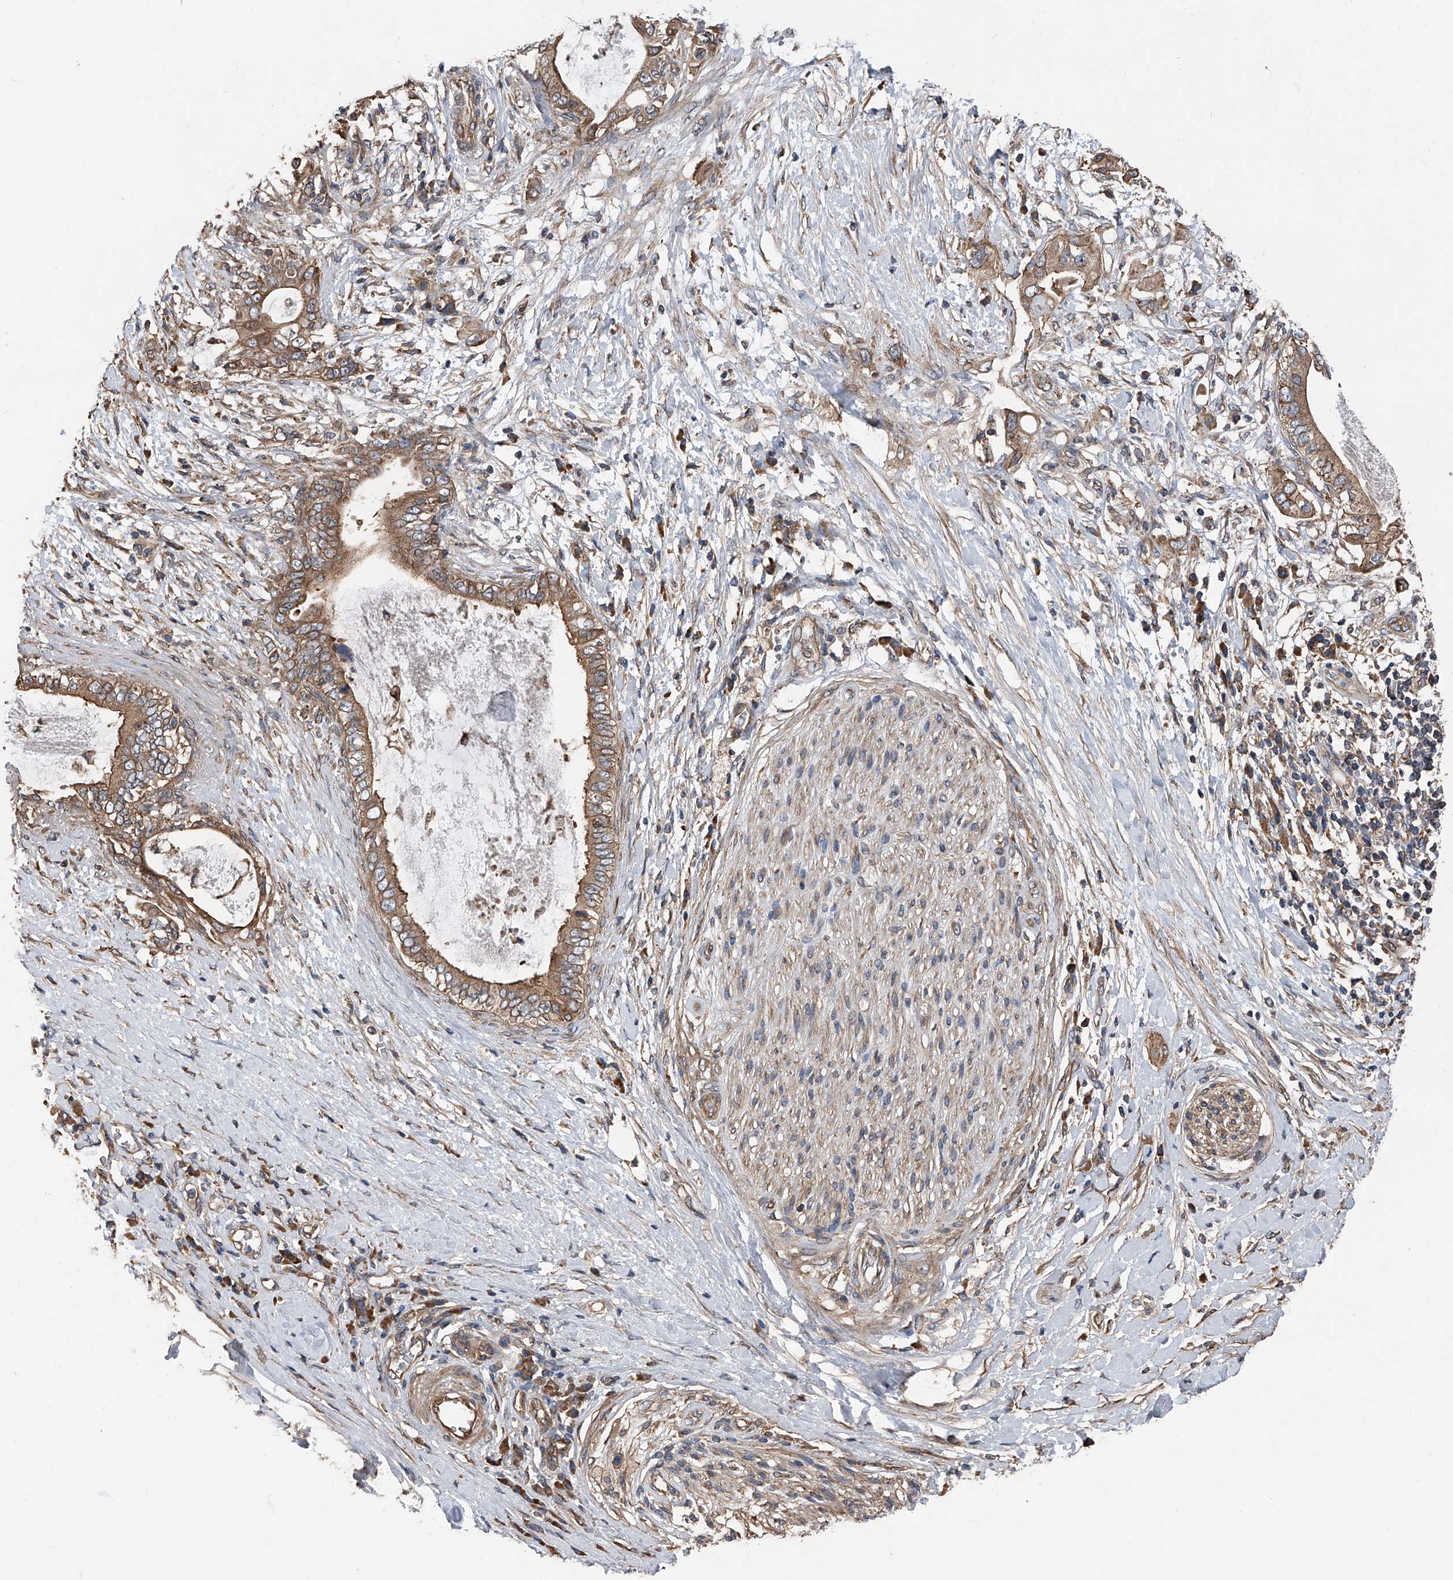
{"staining": {"intensity": "strong", "quantity": ">75%", "location": "cytoplasmic/membranous"}, "tissue": "pancreatic cancer", "cell_type": "Tumor cells", "image_type": "cancer", "snomed": [{"axis": "morphology", "description": "Adenocarcinoma, NOS"}, {"axis": "topography", "description": "Pancreas"}], "caption": "This photomicrograph reveals immunohistochemistry (IHC) staining of human pancreatic cancer (adenocarcinoma), with high strong cytoplasmic/membranous expression in approximately >75% of tumor cells.", "gene": "KCNJ2", "patient": {"sex": "female", "age": 56}}